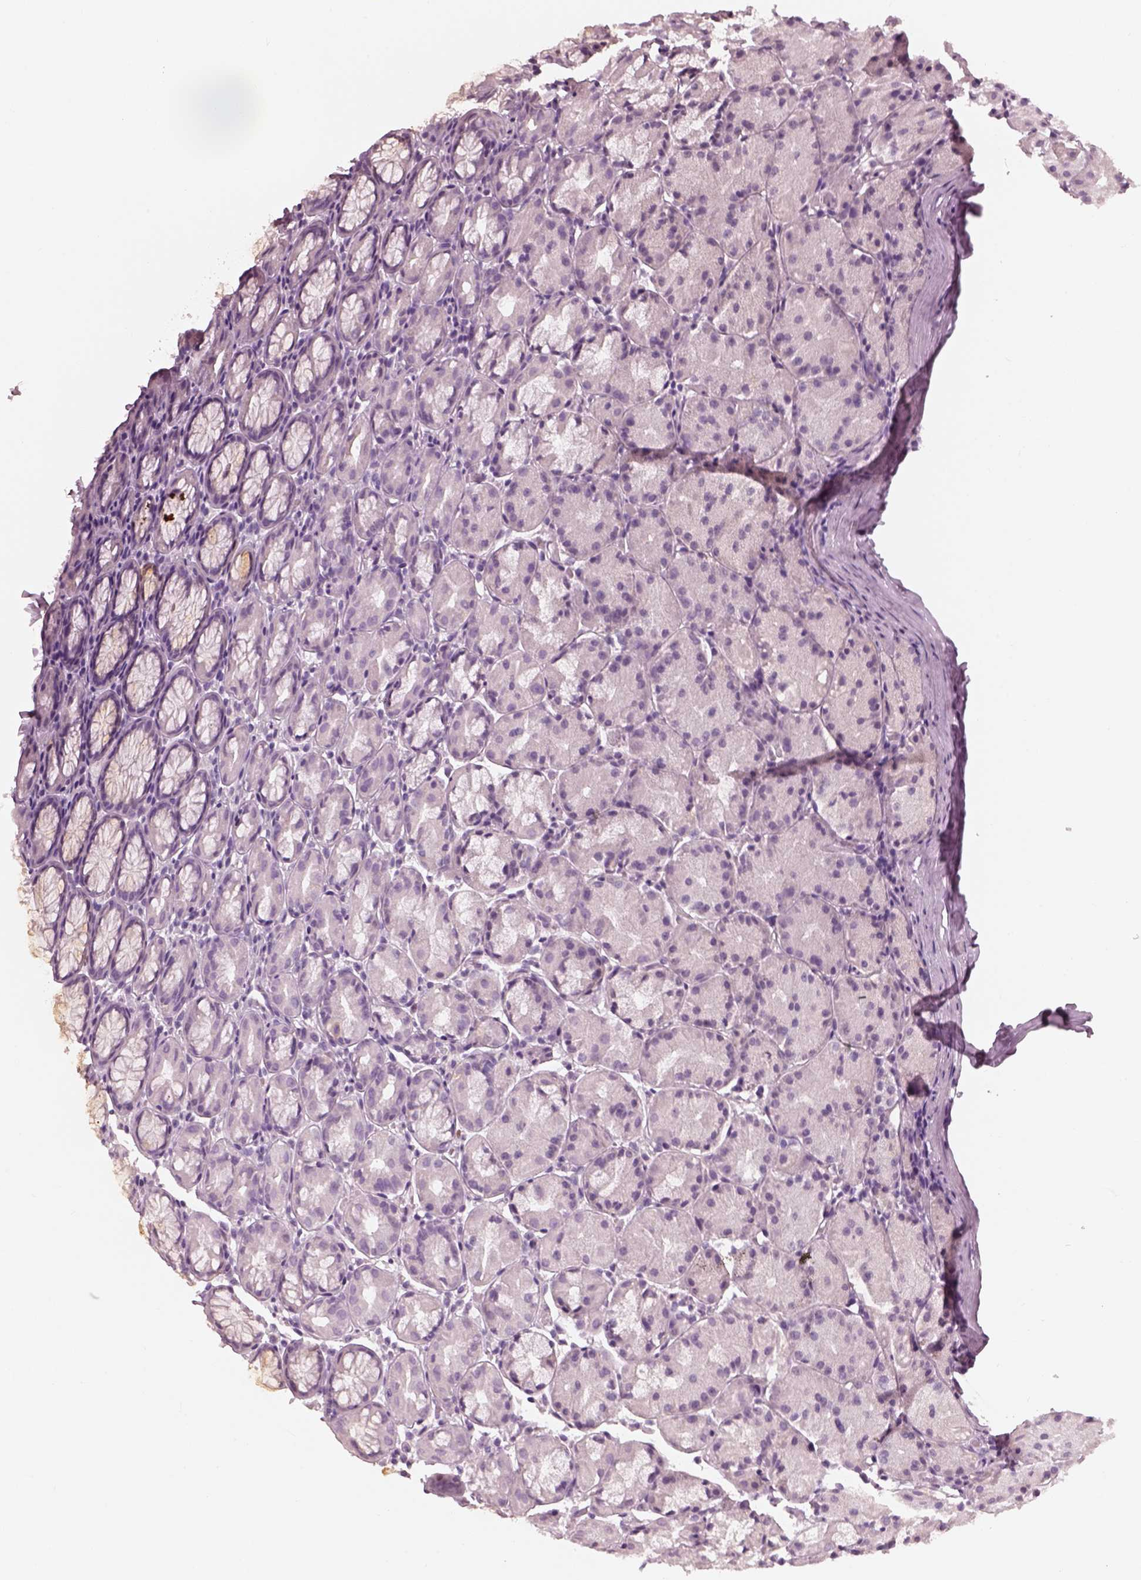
{"staining": {"intensity": "negative", "quantity": "none", "location": "none"}, "tissue": "stomach", "cell_type": "Glandular cells", "image_type": "normal", "snomed": [{"axis": "morphology", "description": "Normal tissue, NOS"}, {"axis": "topography", "description": "Stomach, upper"}], "caption": "Glandular cells show no significant positivity in benign stomach. (IHC, brightfield microscopy, high magnification).", "gene": "KRTAP24", "patient": {"sex": "male", "age": 47}}